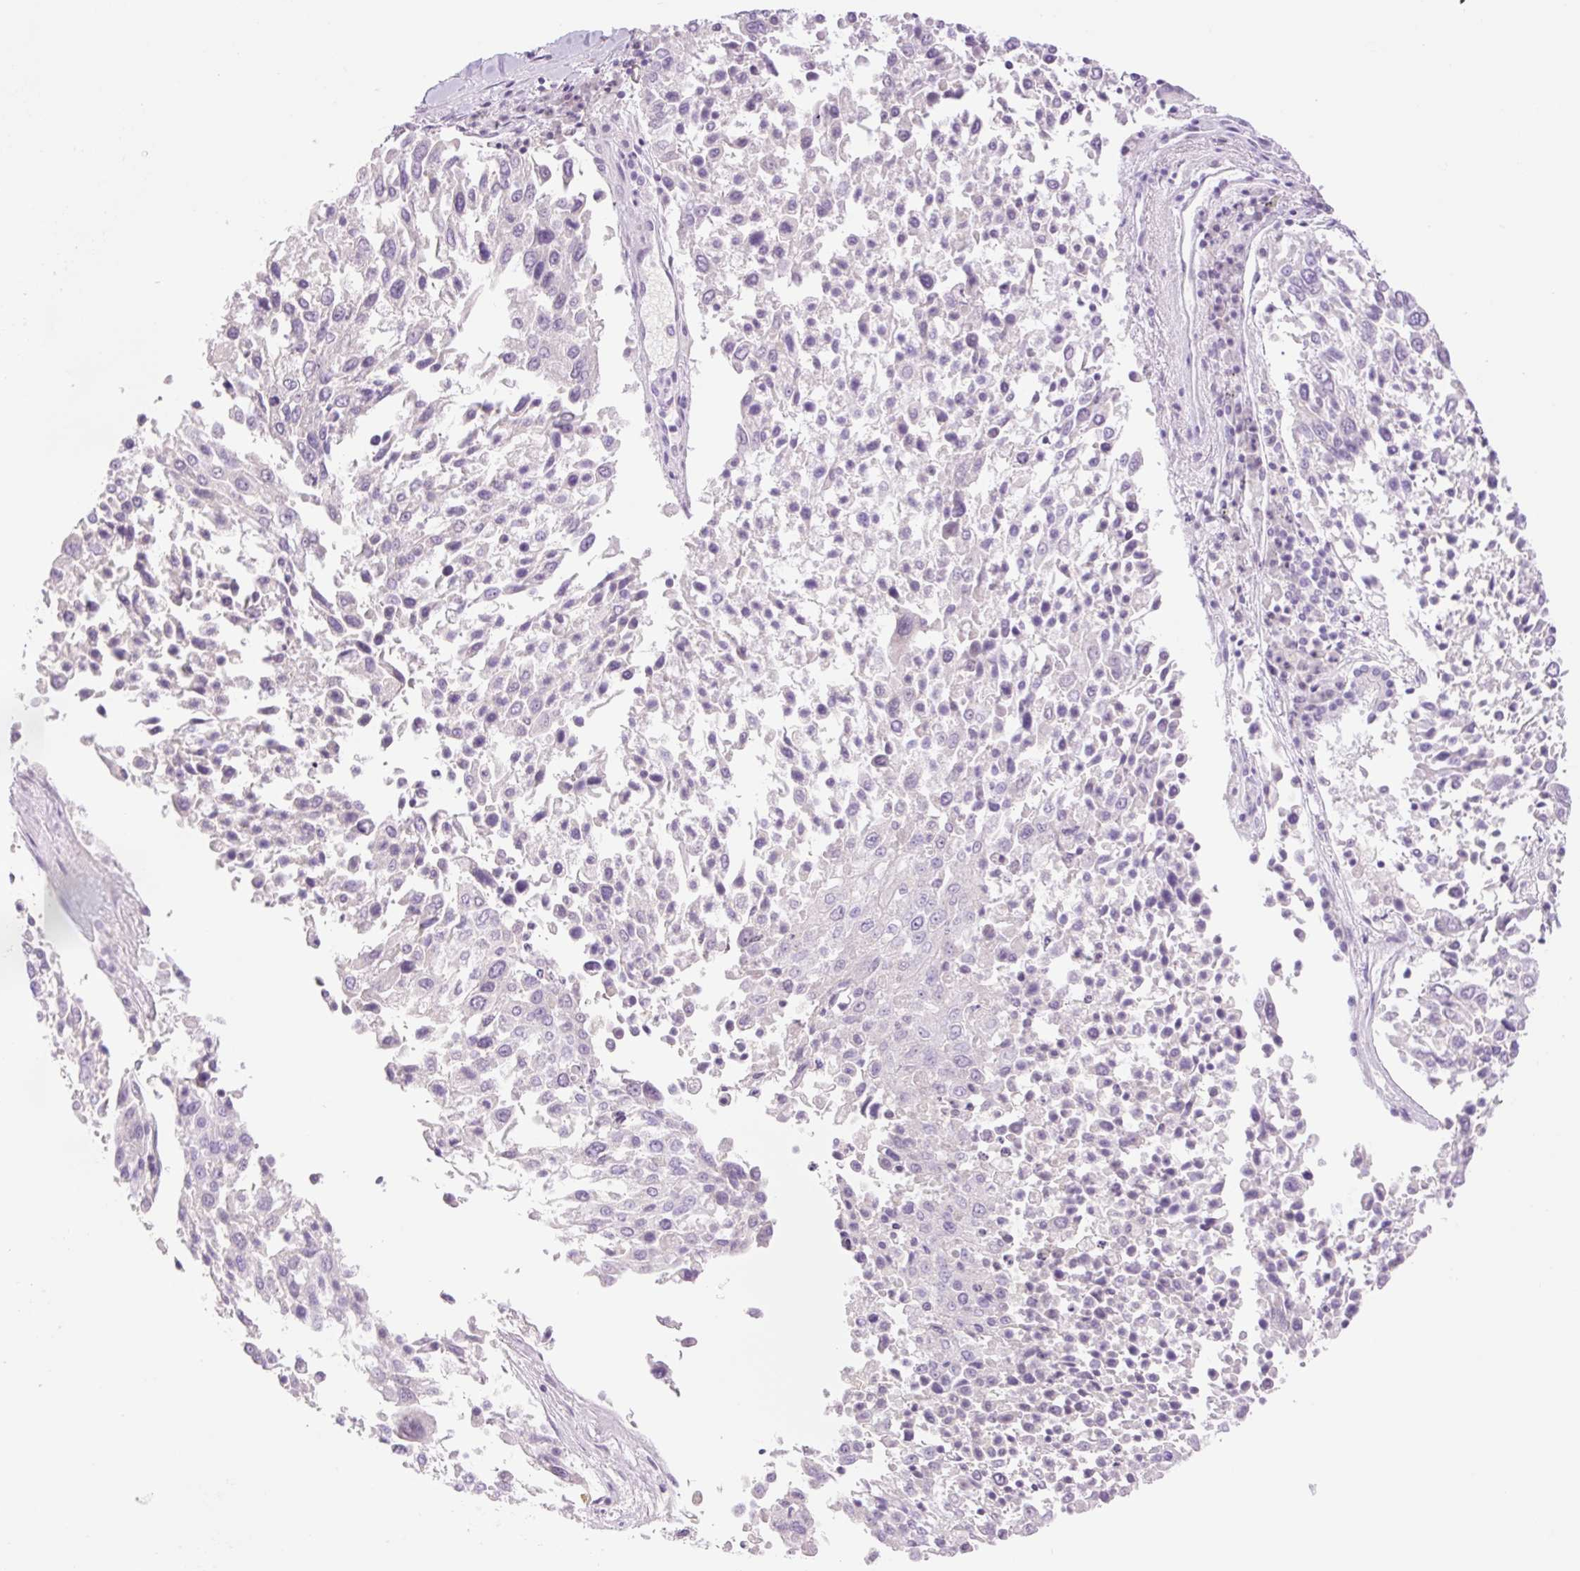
{"staining": {"intensity": "negative", "quantity": "none", "location": "none"}, "tissue": "lung cancer", "cell_type": "Tumor cells", "image_type": "cancer", "snomed": [{"axis": "morphology", "description": "Squamous cell carcinoma, NOS"}, {"axis": "topography", "description": "Lung"}], "caption": "The immunohistochemistry histopathology image has no significant staining in tumor cells of lung cancer (squamous cell carcinoma) tissue. (IHC, brightfield microscopy, high magnification).", "gene": "TBX15", "patient": {"sex": "male", "age": 65}}